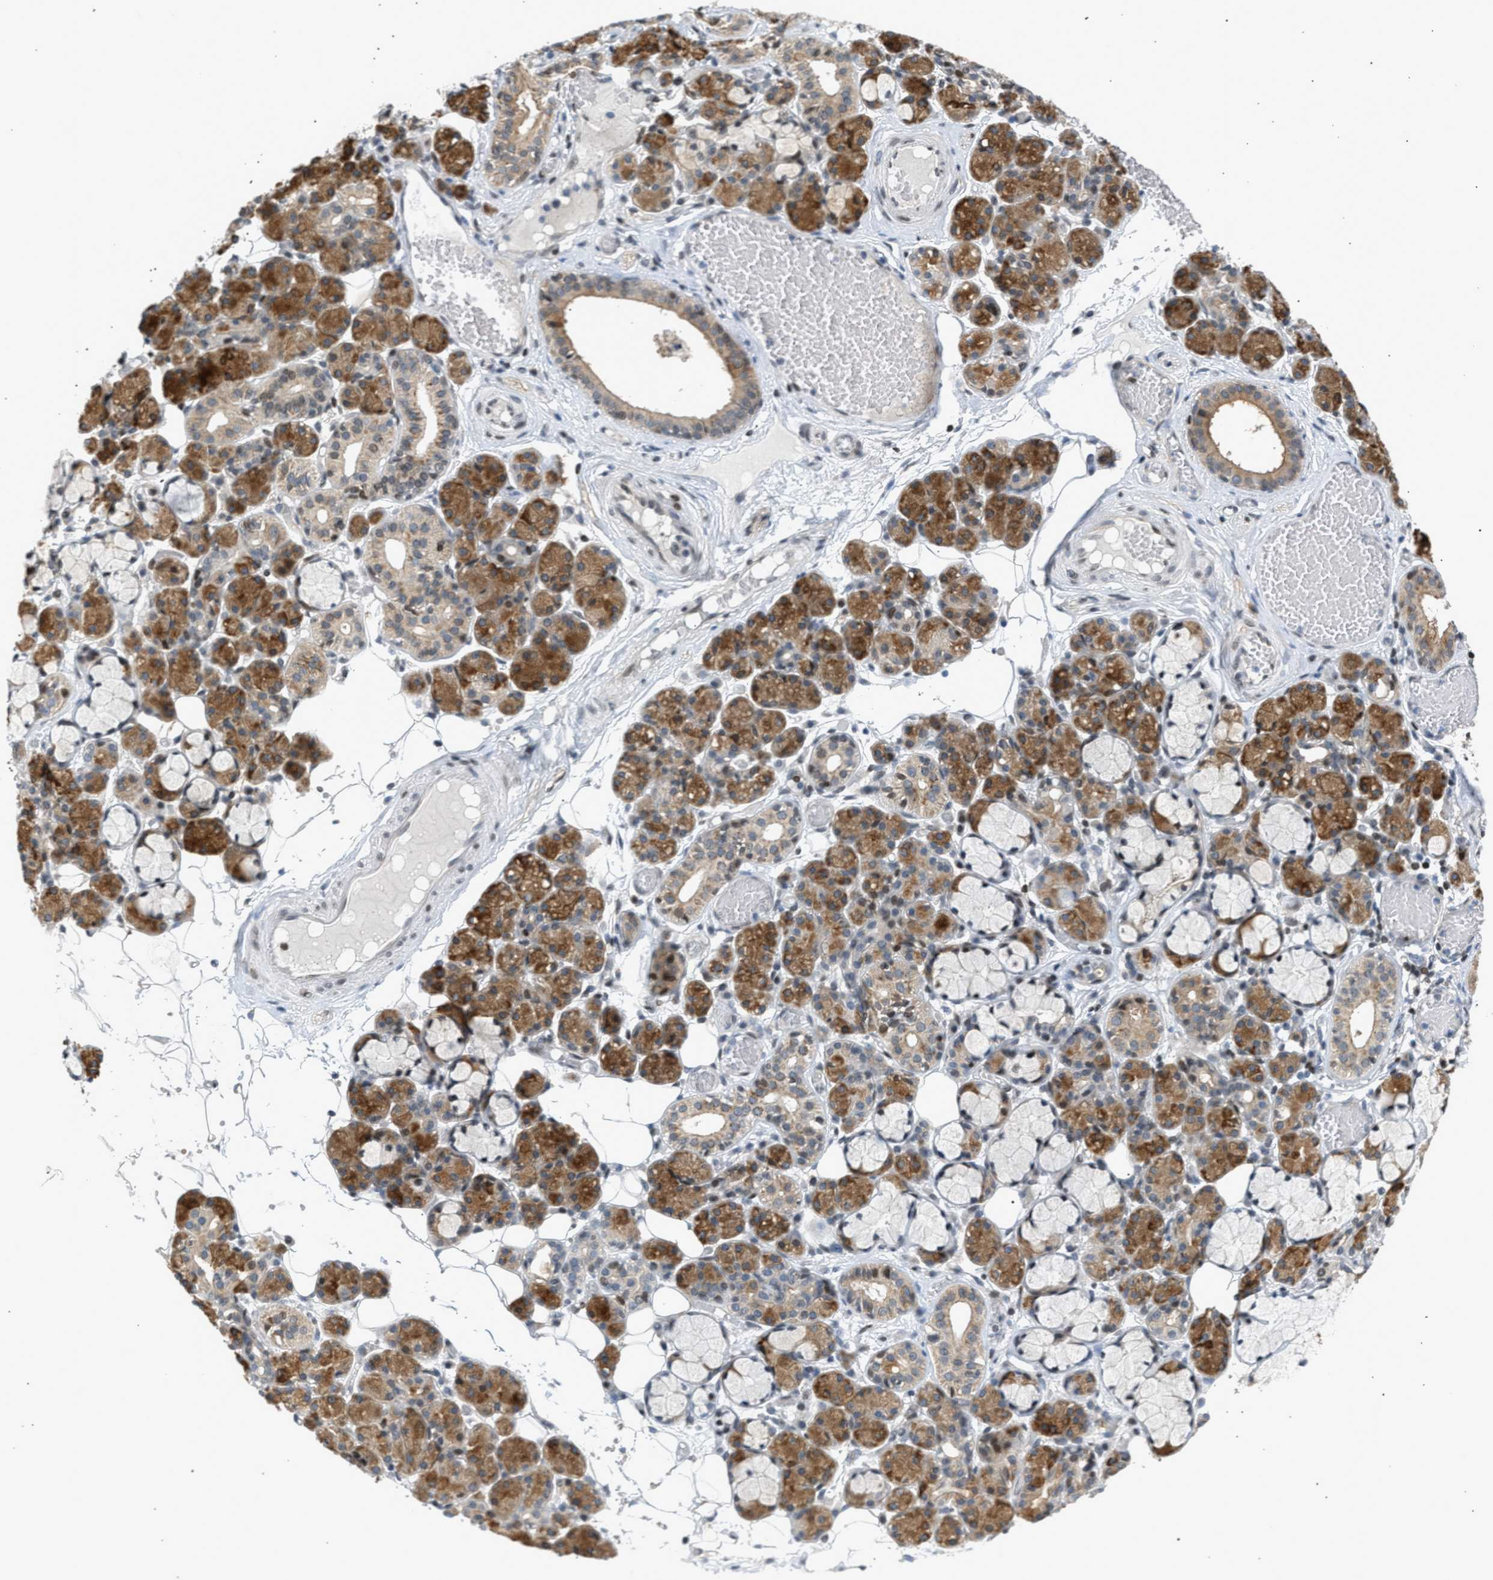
{"staining": {"intensity": "moderate", "quantity": ">75%", "location": "cytoplasmic/membranous,nuclear"}, "tissue": "salivary gland", "cell_type": "Glandular cells", "image_type": "normal", "snomed": [{"axis": "morphology", "description": "Normal tissue, NOS"}, {"axis": "topography", "description": "Salivary gland"}], "caption": "Immunohistochemistry (DAB) staining of benign salivary gland demonstrates moderate cytoplasmic/membranous,nuclear protein staining in approximately >75% of glandular cells.", "gene": "NPS", "patient": {"sex": "male", "age": 63}}